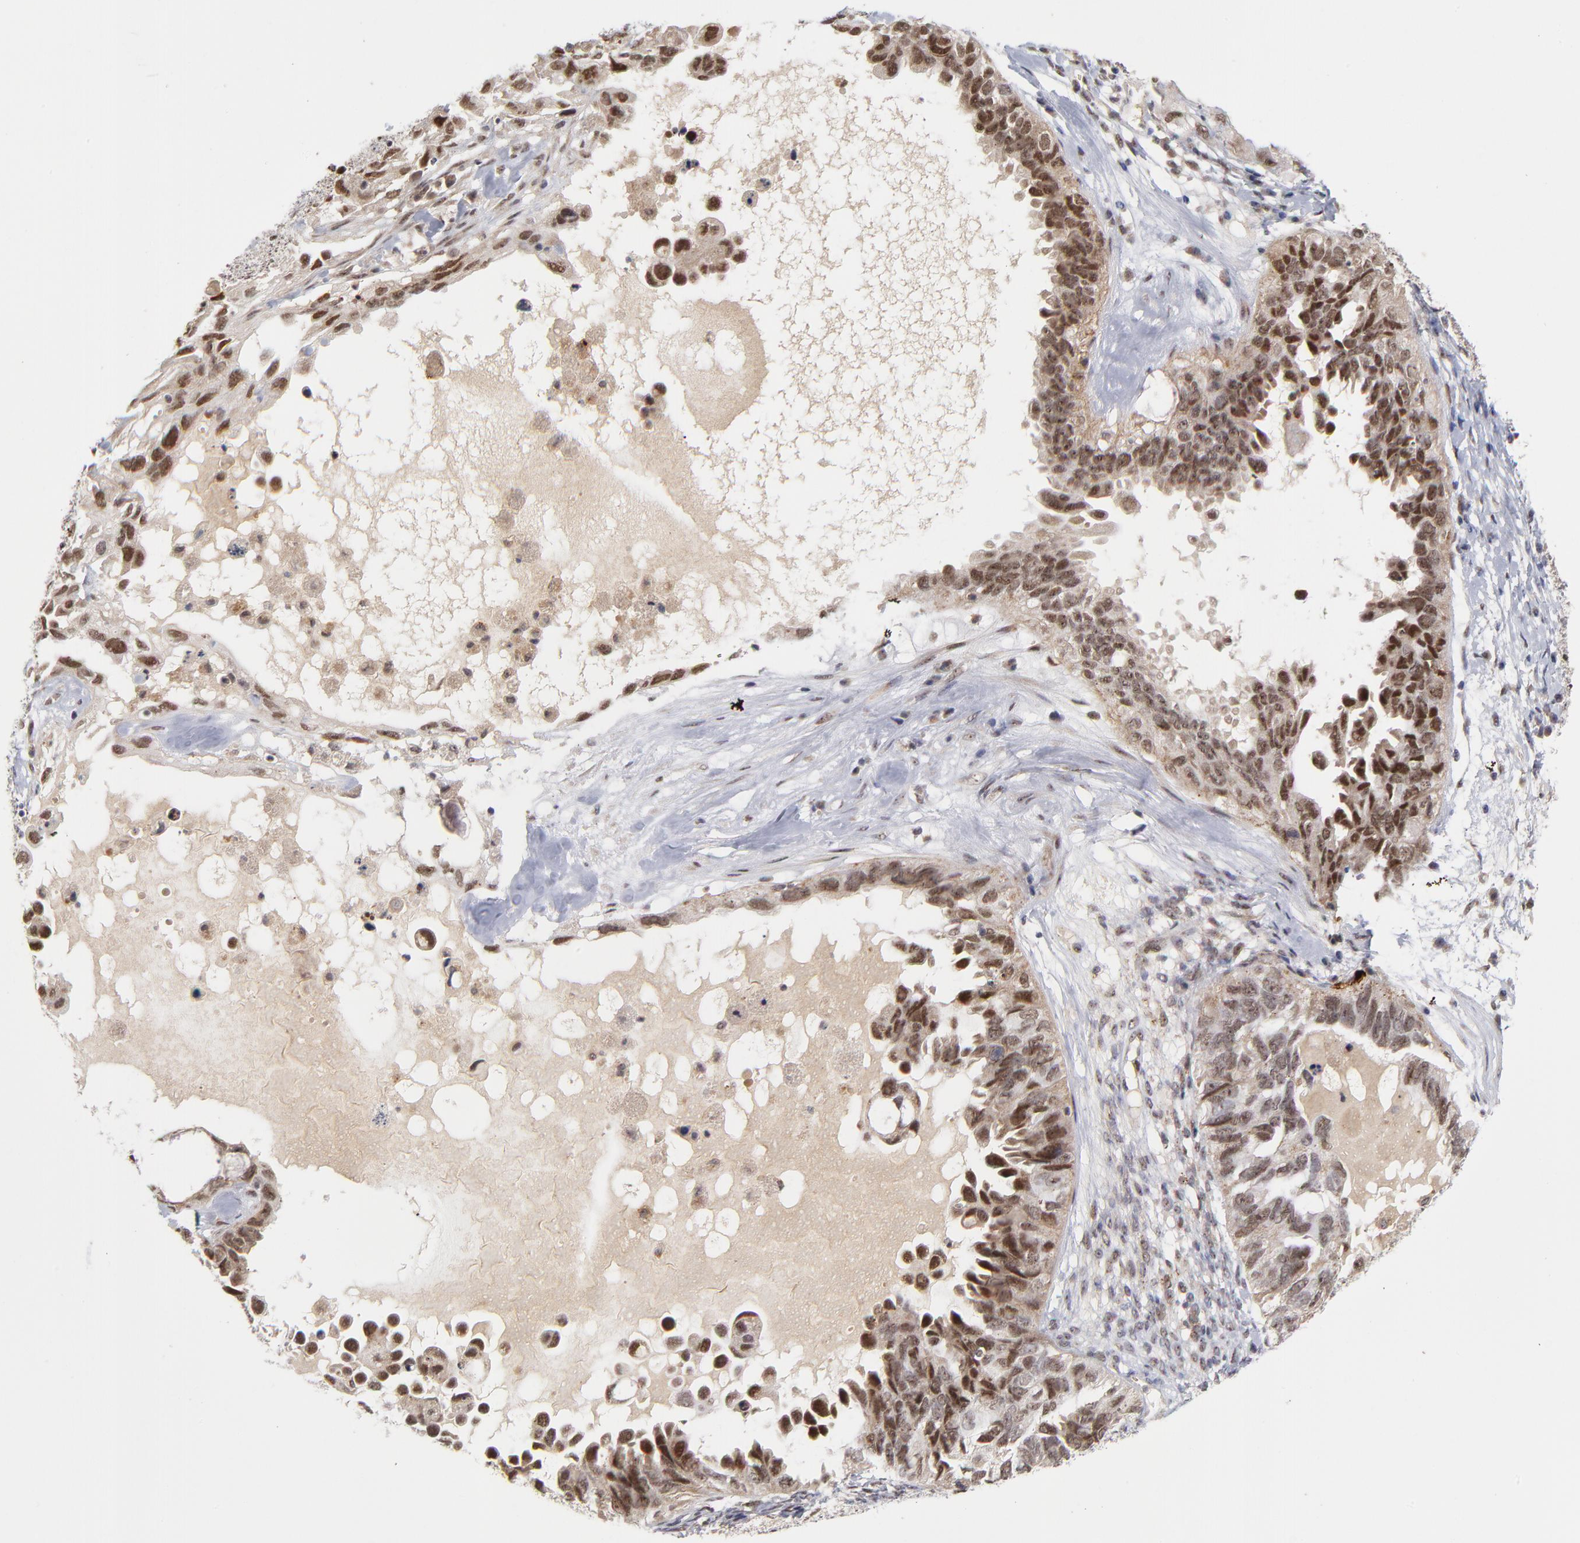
{"staining": {"intensity": "moderate", "quantity": "25%-75%", "location": "cytoplasmic/membranous,nuclear"}, "tissue": "ovarian cancer", "cell_type": "Tumor cells", "image_type": "cancer", "snomed": [{"axis": "morphology", "description": "Cystadenocarcinoma, serous, NOS"}, {"axis": "topography", "description": "Ovary"}], "caption": "Moderate cytoplasmic/membranous and nuclear expression is present in about 25%-75% of tumor cells in ovarian cancer. (Stains: DAB (3,3'-diaminobenzidine) in brown, nuclei in blue, Microscopy: brightfield microscopy at high magnification).", "gene": "ZNF419", "patient": {"sex": "female", "age": 82}}